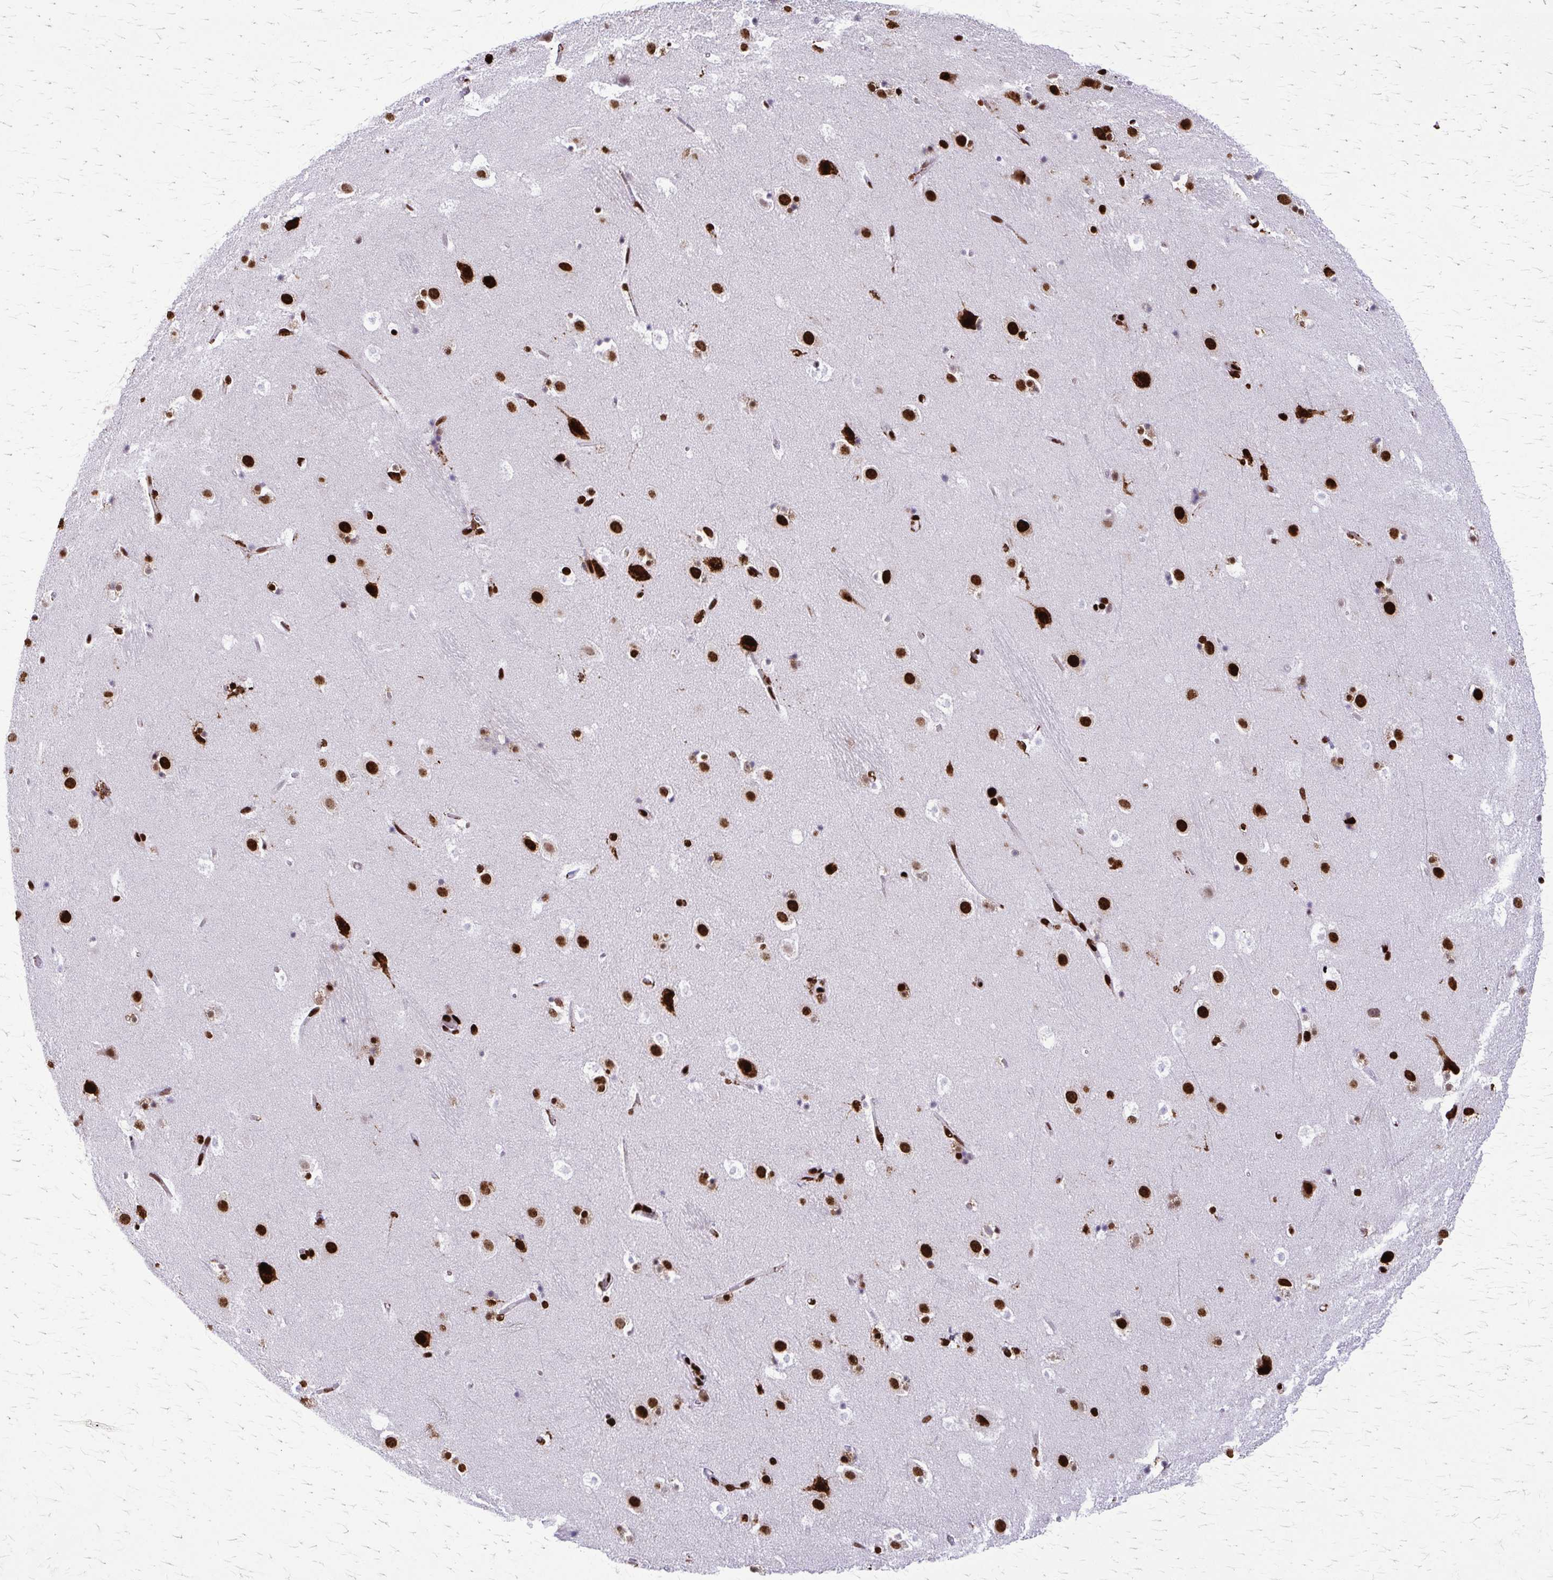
{"staining": {"intensity": "strong", "quantity": ">75%", "location": "nuclear"}, "tissue": "caudate", "cell_type": "Glial cells", "image_type": "normal", "snomed": [{"axis": "morphology", "description": "Normal tissue, NOS"}, {"axis": "topography", "description": "Lateral ventricle wall"}], "caption": "Protein staining of benign caudate exhibits strong nuclear expression in approximately >75% of glial cells. (IHC, brightfield microscopy, high magnification).", "gene": "SFPQ", "patient": {"sex": "male", "age": 37}}